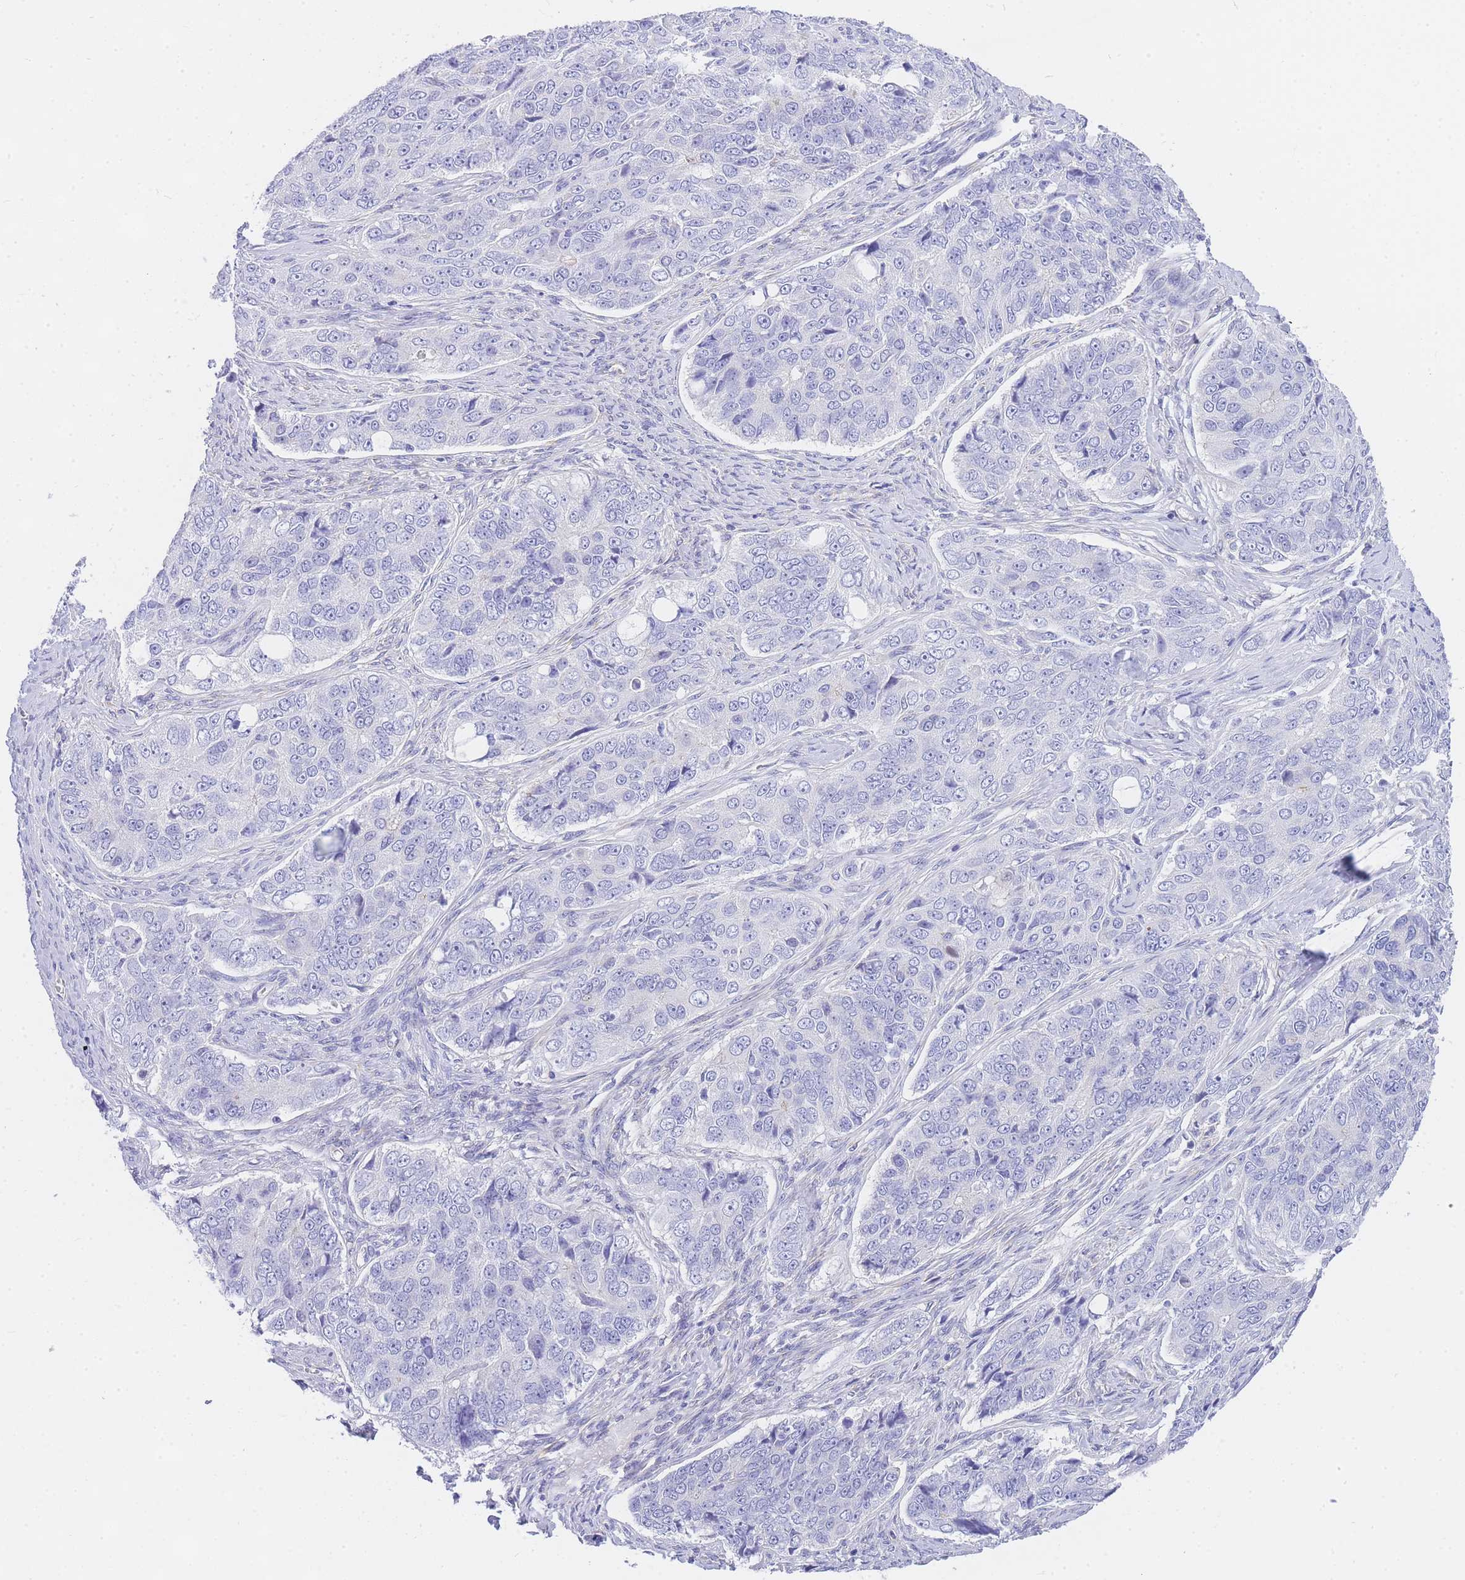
{"staining": {"intensity": "negative", "quantity": "none", "location": "none"}, "tissue": "ovarian cancer", "cell_type": "Tumor cells", "image_type": "cancer", "snomed": [{"axis": "morphology", "description": "Carcinoma, endometroid"}, {"axis": "topography", "description": "Ovary"}], "caption": "Micrograph shows no significant protein expression in tumor cells of endometroid carcinoma (ovarian).", "gene": "SRSF12", "patient": {"sex": "female", "age": 51}}